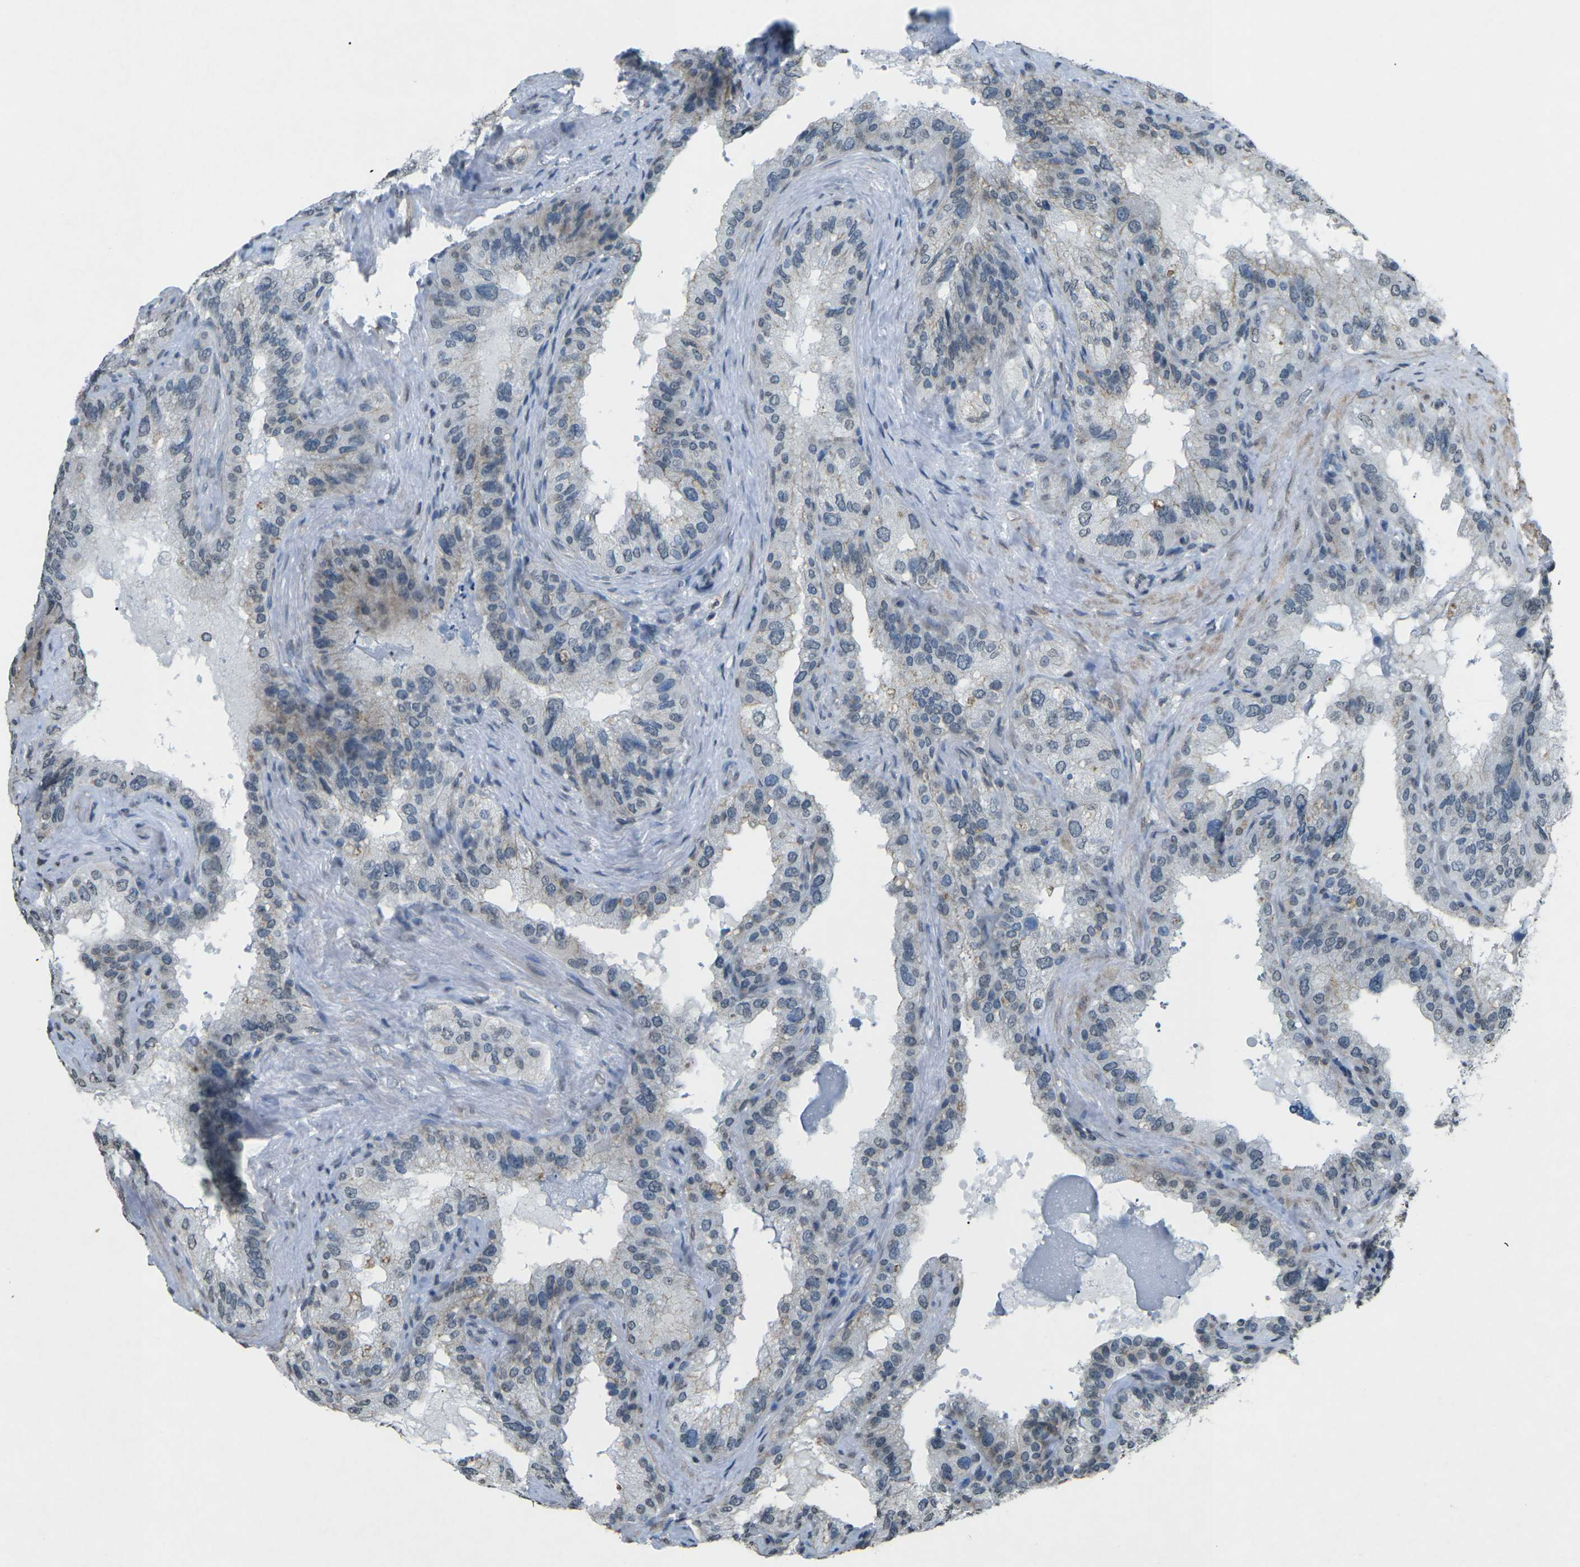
{"staining": {"intensity": "moderate", "quantity": "<25%", "location": "cytoplasmic/membranous"}, "tissue": "seminal vesicle", "cell_type": "Glandular cells", "image_type": "normal", "snomed": [{"axis": "morphology", "description": "Normal tissue, NOS"}, {"axis": "topography", "description": "Seminal veicle"}], "caption": "Immunohistochemical staining of benign human seminal vesicle exhibits moderate cytoplasmic/membranous protein staining in about <25% of glandular cells. (DAB (3,3'-diaminobenzidine) = brown stain, brightfield microscopy at high magnification).", "gene": "TFR2", "patient": {"sex": "male", "age": 68}}